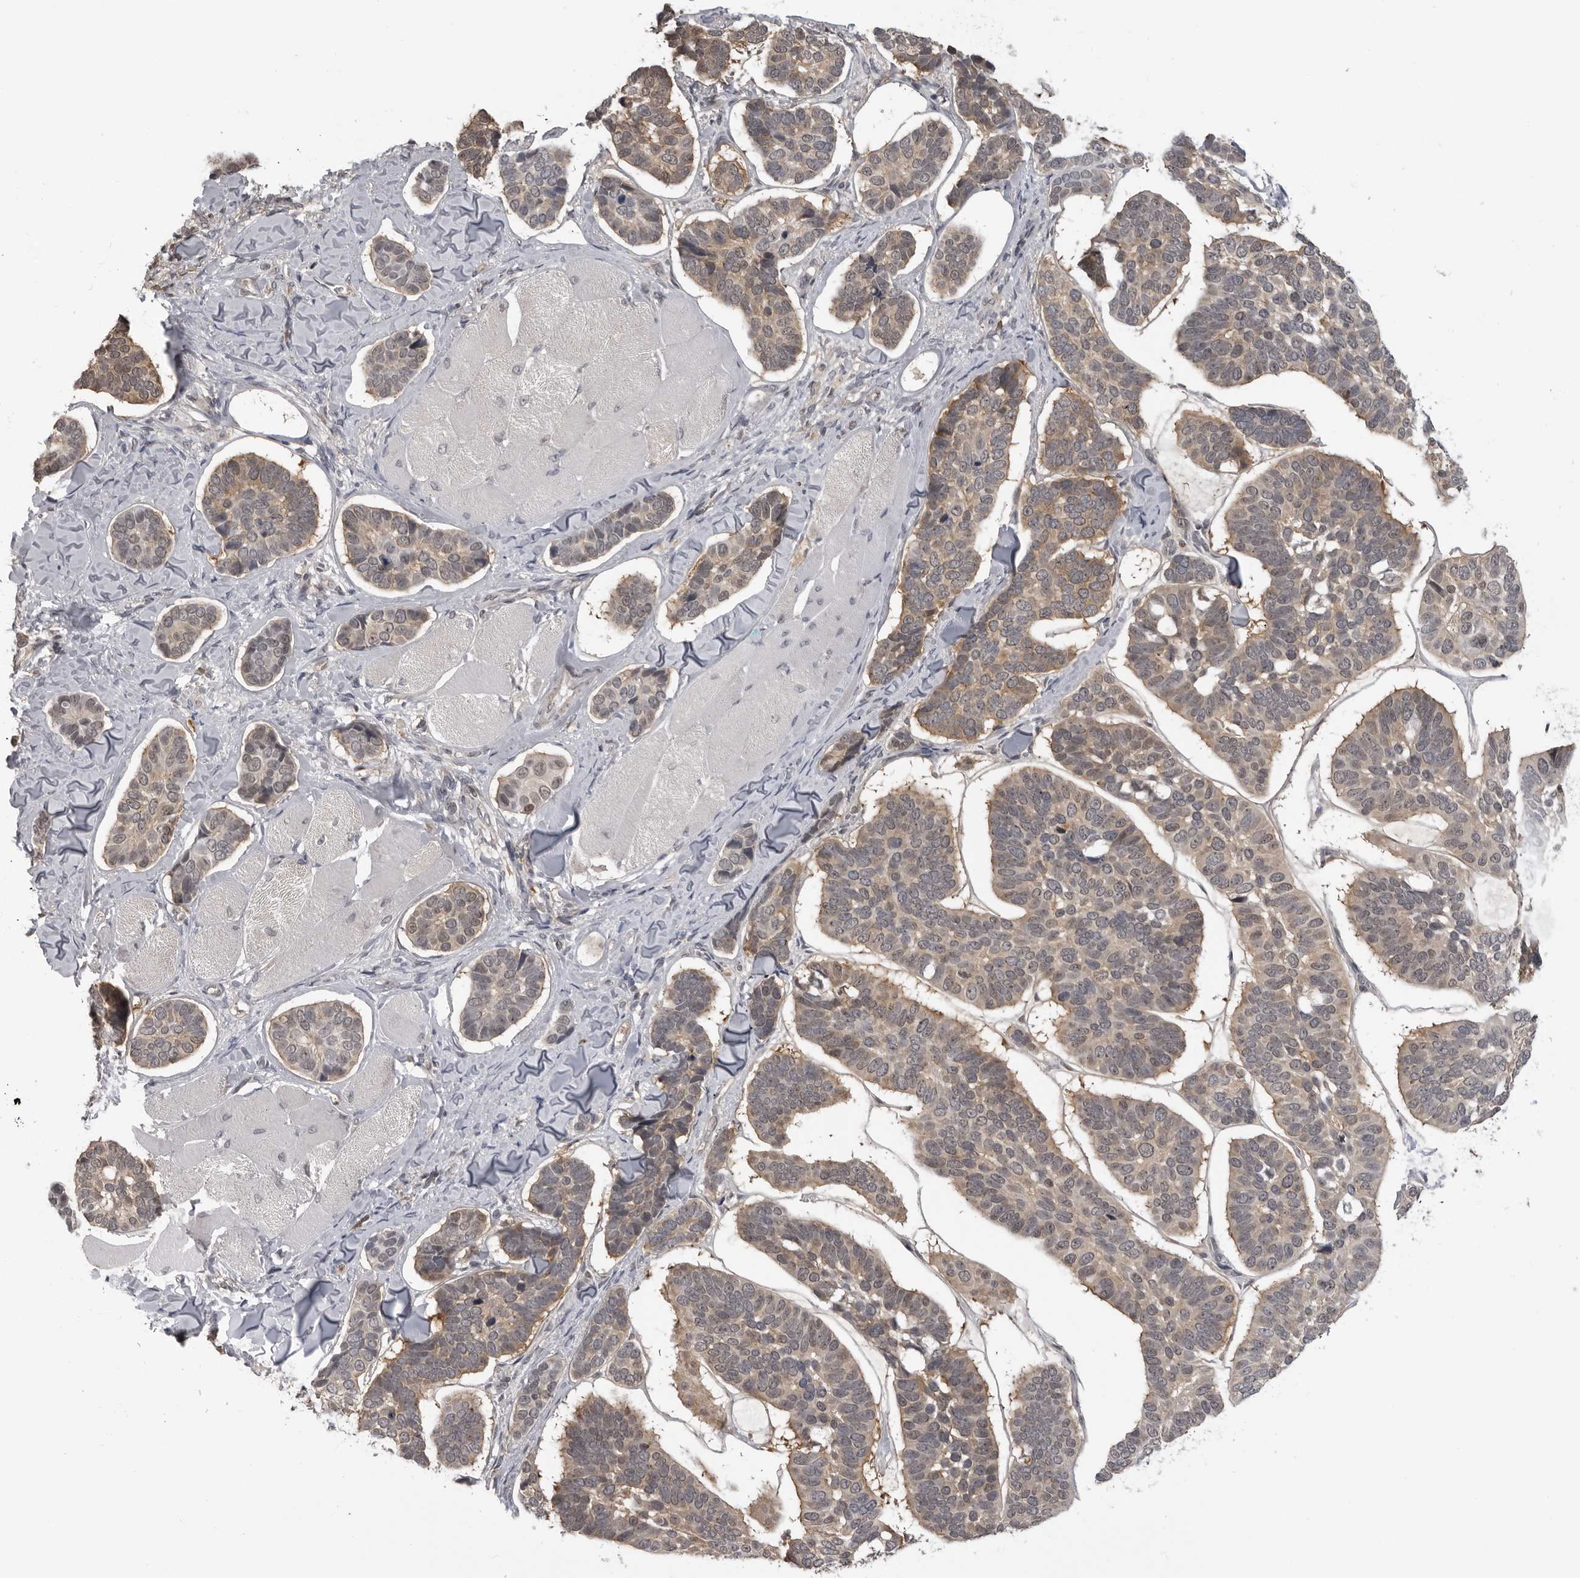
{"staining": {"intensity": "weak", "quantity": ">75%", "location": "cytoplasmic/membranous"}, "tissue": "skin cancer", "cell_type": "Tumor cells", "image_type": "cancer", "snomed": [{"axis": "morphology", "description": "Basal cell carcinoma"}, {"axis": "topography", "description": "Skin"}], "caption": "Skin cancer stained for a protein (brown) displays weak cytoplasmic/membranous positive positivity in approximately >75% of tumor cells.", "gene": "PDCL3", "patient": {"sex": "male", "age": 62}}